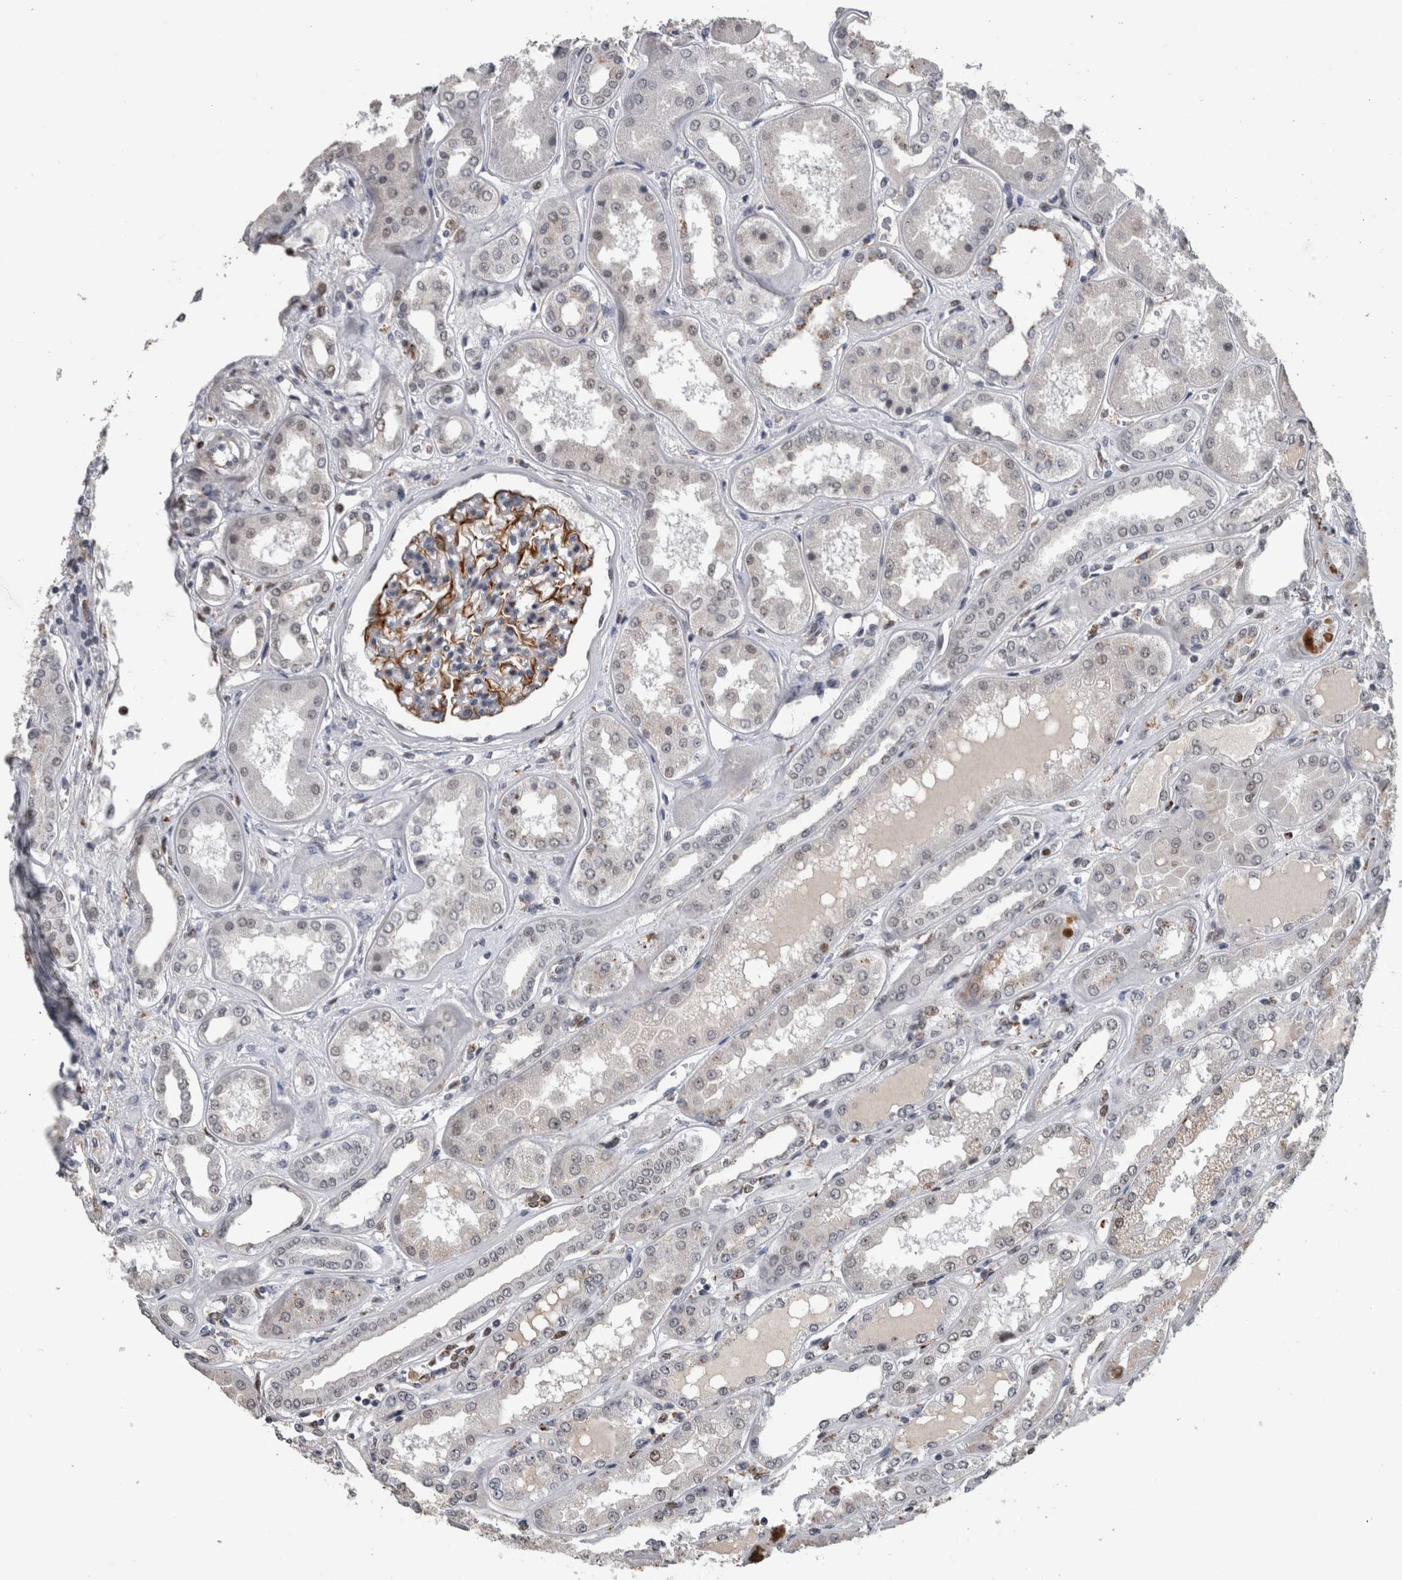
{"staining": {"intensity": "strong", "quantity": ">75%", "location": "cytoplasmic/membranous"}, "tissue": "kidney", "cell_type": "Cells in glomeruli", "image_type": "normal", "snomed": [{"axis": "morphology", "description": "Normal tissue, NOS"}, {"axis": "topography", "description": "Kidney"}], "caption": "An IHC image of unremarkable tissue is shown. Protein staining in brown shows strong cytoplasmic/membranous positivity in kidney within cells in glomeruli. (brown staining indicates protein expression, while blue staining denotes nuclei).", "gene": "POLD2", "patient": {"sex": "female", "age": 56}}